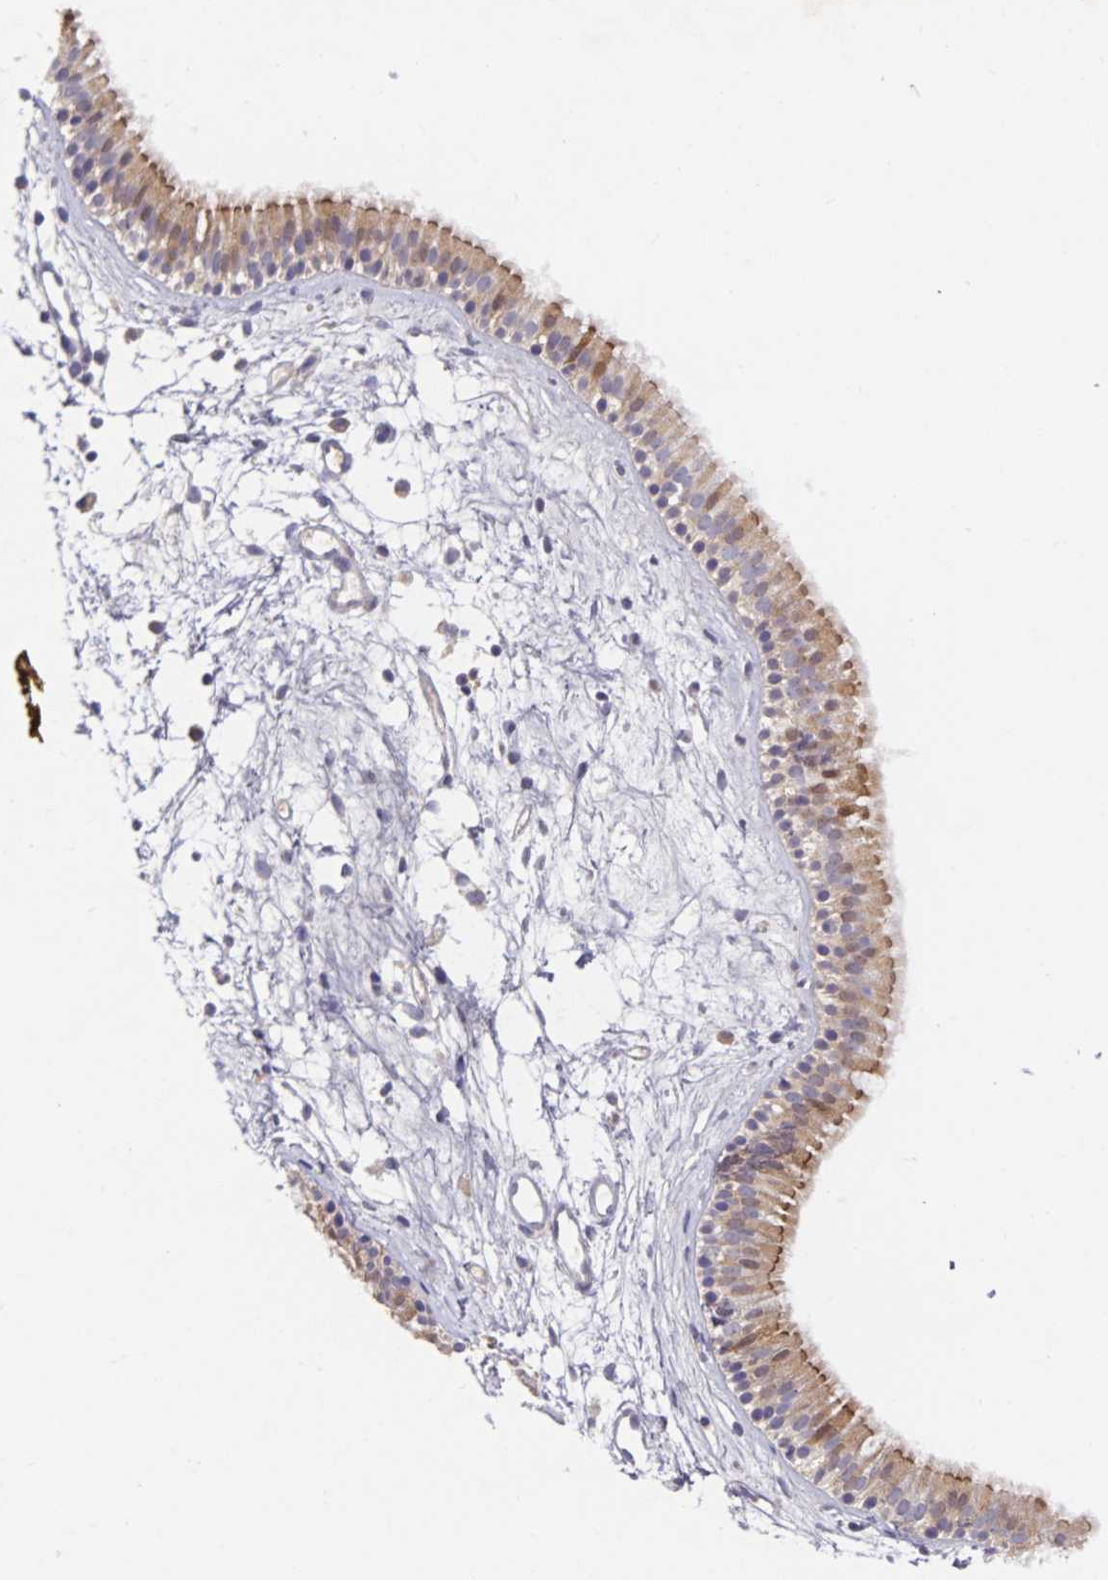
{"staining": {"intensity": "moderate", "quantity": "25%-75%", "location": "cytoplasmic/membranous"}, "tissue": "nasopharynx", "cell_type": "Respiratory epithelial cells", "image_type": "normal", "snomed": [{"axis": "morphology", "description": "Normal tissue, NOS"}, {"axis": "topography", "description": "Nasopharynx"}], "caption": "A histopathology image showing moderate cytoplasmic/membranous positivity in about 25%-75% of respiratory epithelial cells in unremarkable nasopharynx, as visualized by brown immunohistochemical staining.", "gene": "HEPN1", "patient": {"sex": "male", "age": 58}}